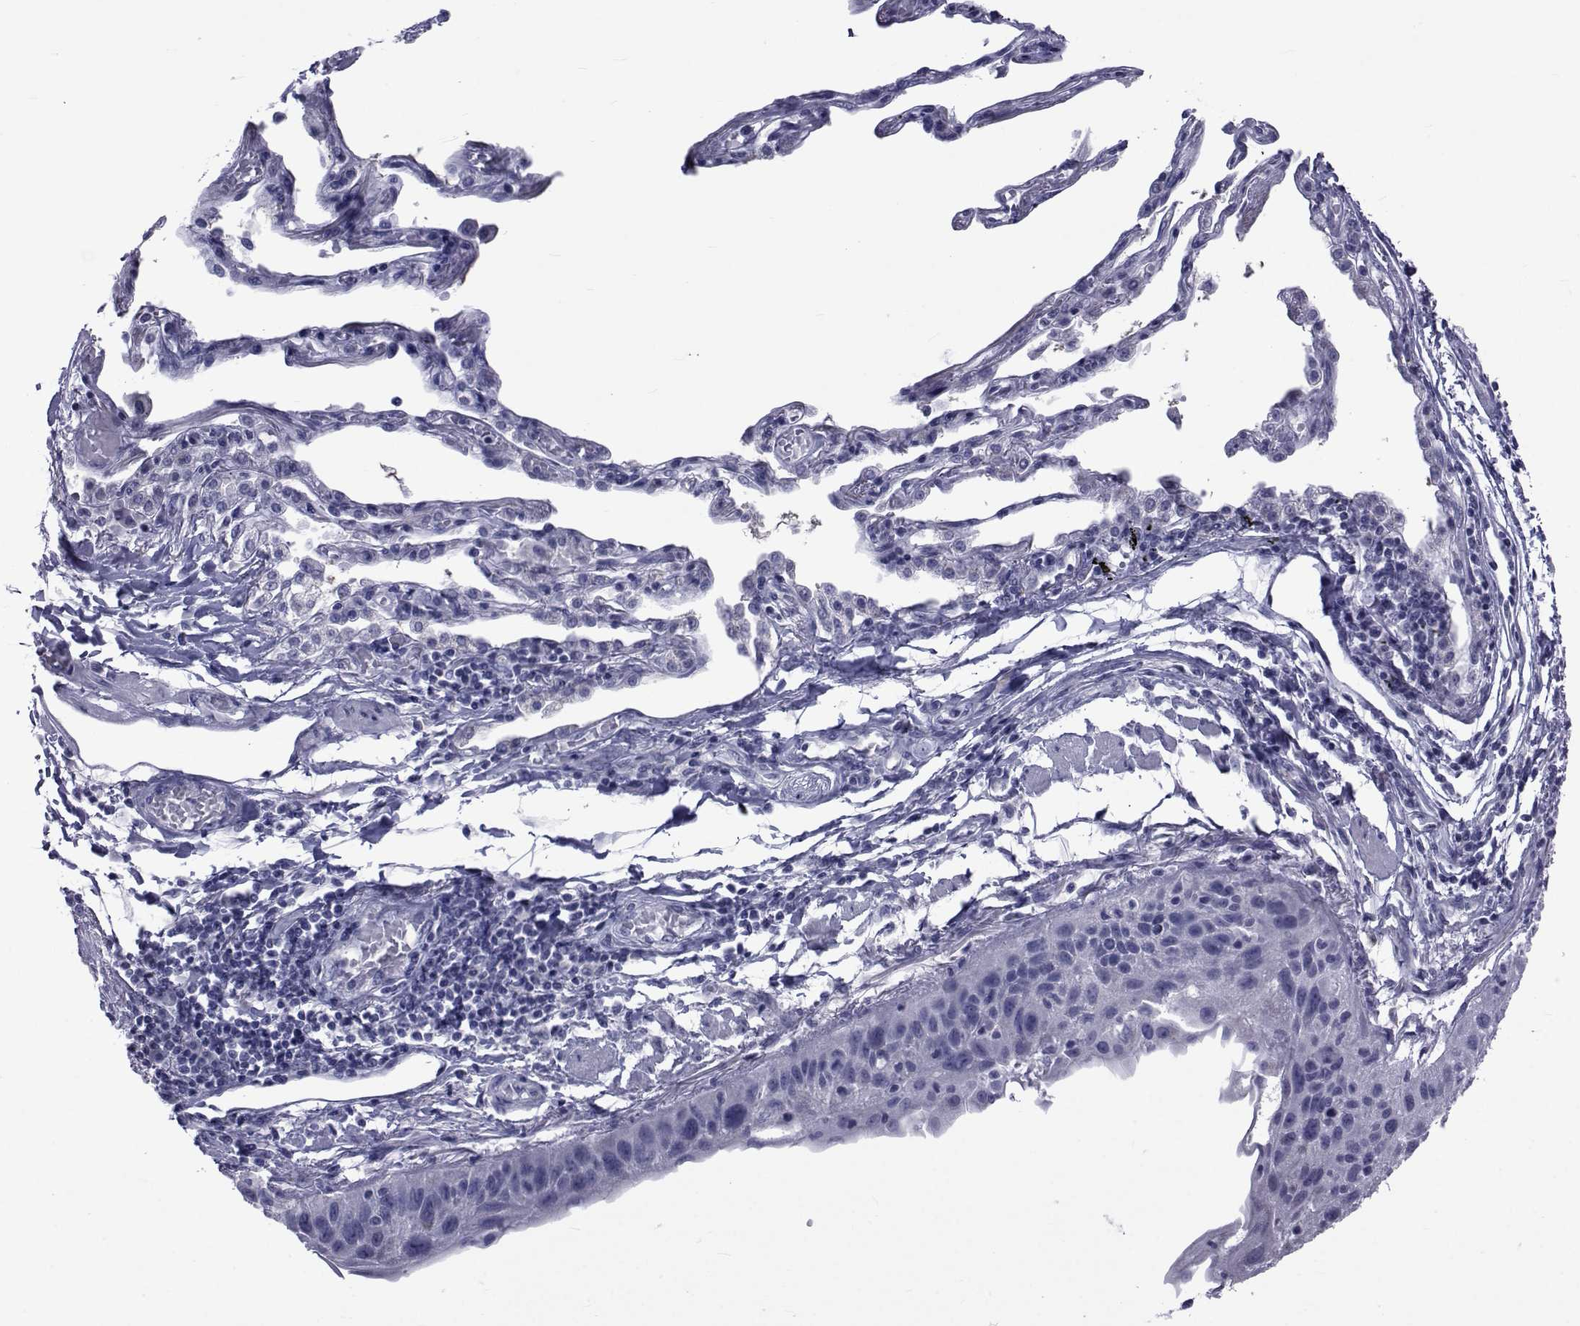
{"staining": {"intensity": "negative", "quantity": "none", "location": "none"}, "tissue": "lung cancer", "cell_type": "Tumor cells", "image_type": "cancer", "snomed": [{"axis": "morphology", "description": "Squamous cell carcinoma, NOS"}, {"axis": "topography", "description": "Lung"}], "caption": "The image demonstrates no significant staining in tumor cells of squamous cell carcinoma (lung). (Brightfield microscopy of DAB immunohistochemistry at high magnification).", "gene": "GKAP1", "patient": {"sex": "male", "age": 73}}